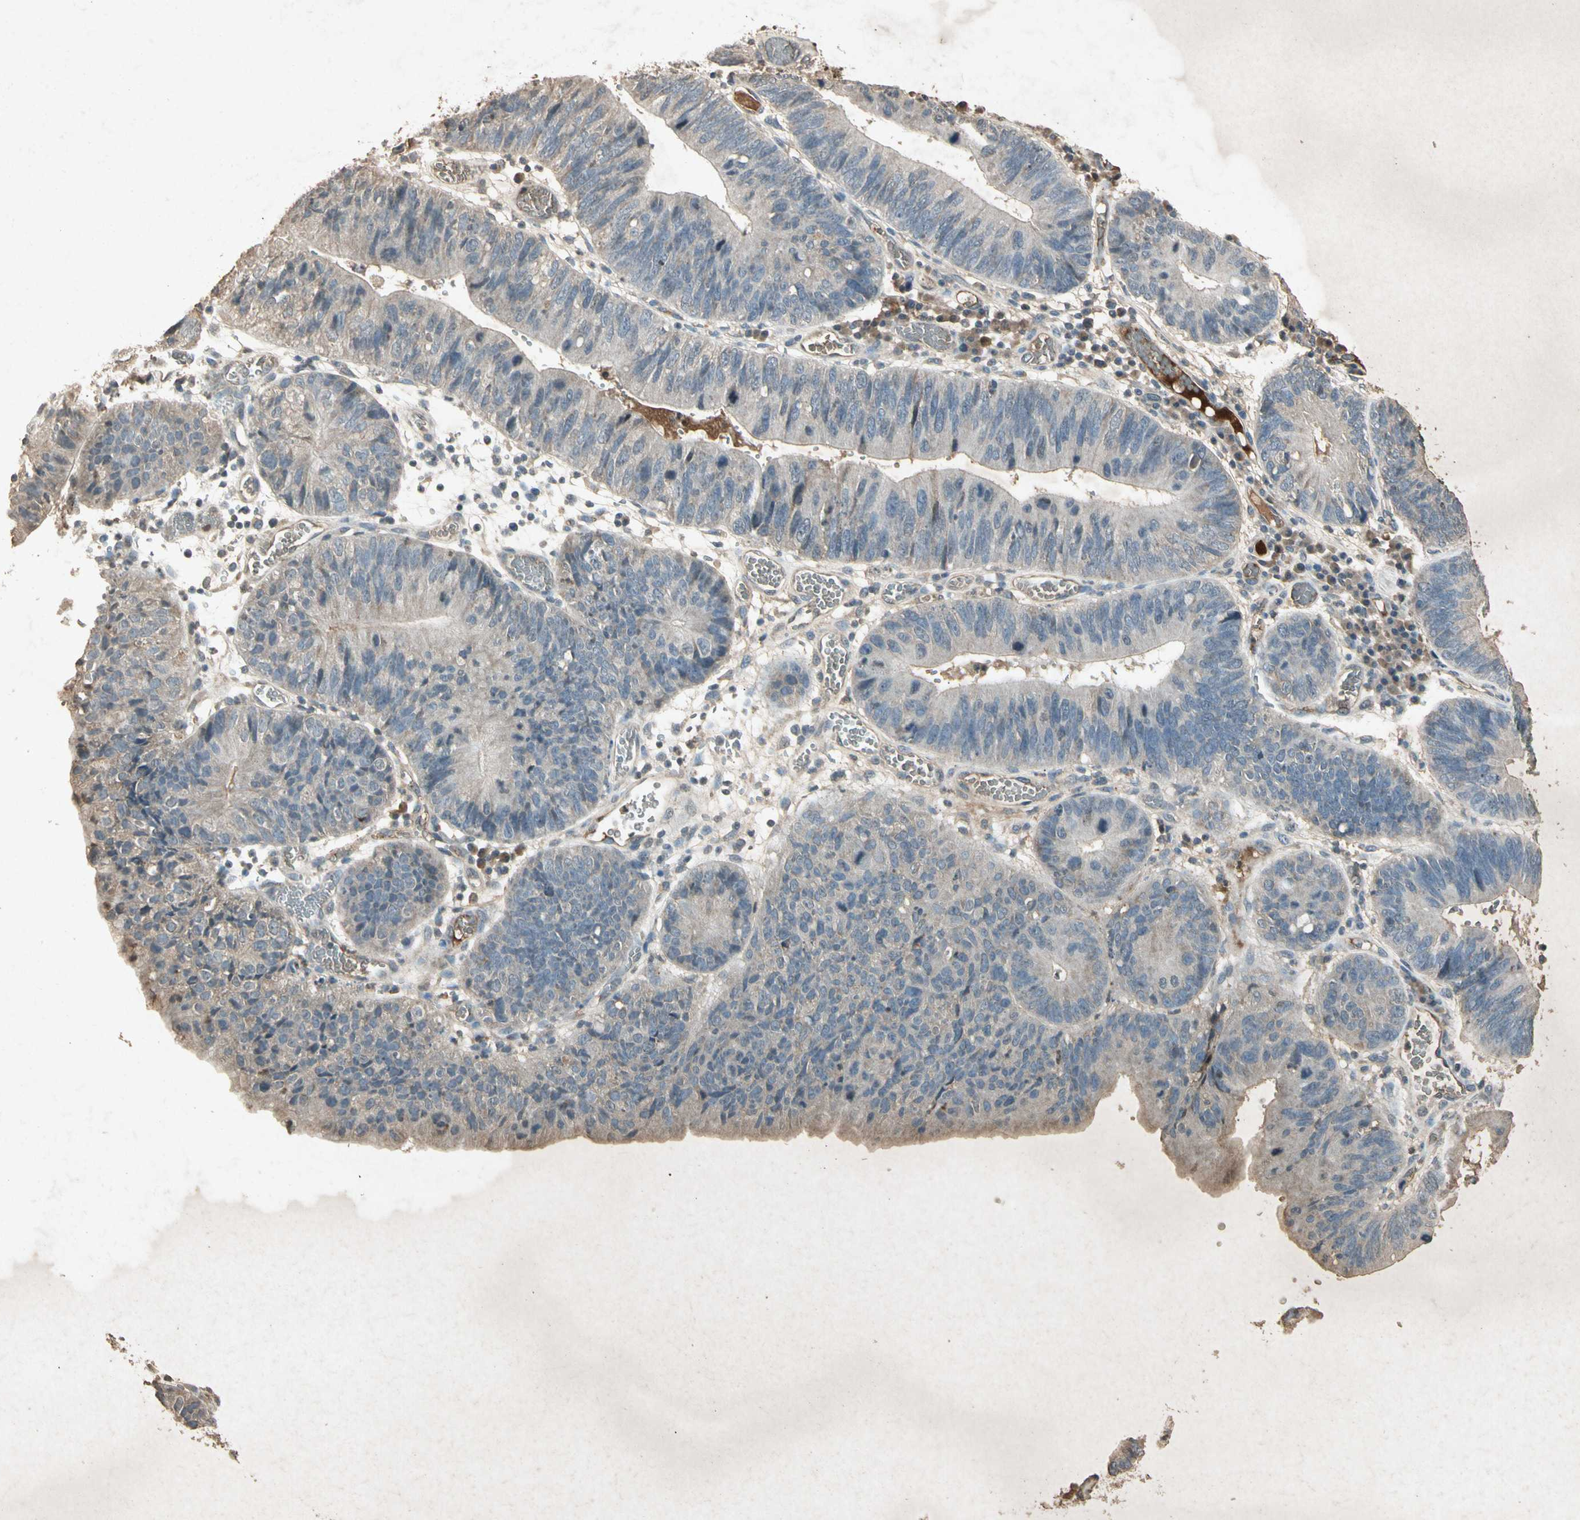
{"staining": {"intensity": "weak", "quantity": "<25%", "location": "cytoplasmic/membranous"}, "tissue": "stomach cancer", "cell_type": "Tumor cells", "image_type": "cancer", "snomed": [{"axis": "morphology", "description": "Adenocarcinoma, NOS"}, {"axis": "topography", "description": "Stomach"}], "caption": "Adenocarcinoma (stomach) was stained to show a protein in brown. There is no significant expression in tumor cells.", "gene": "CP", "patient": {"sex": "male", "age": 59}}